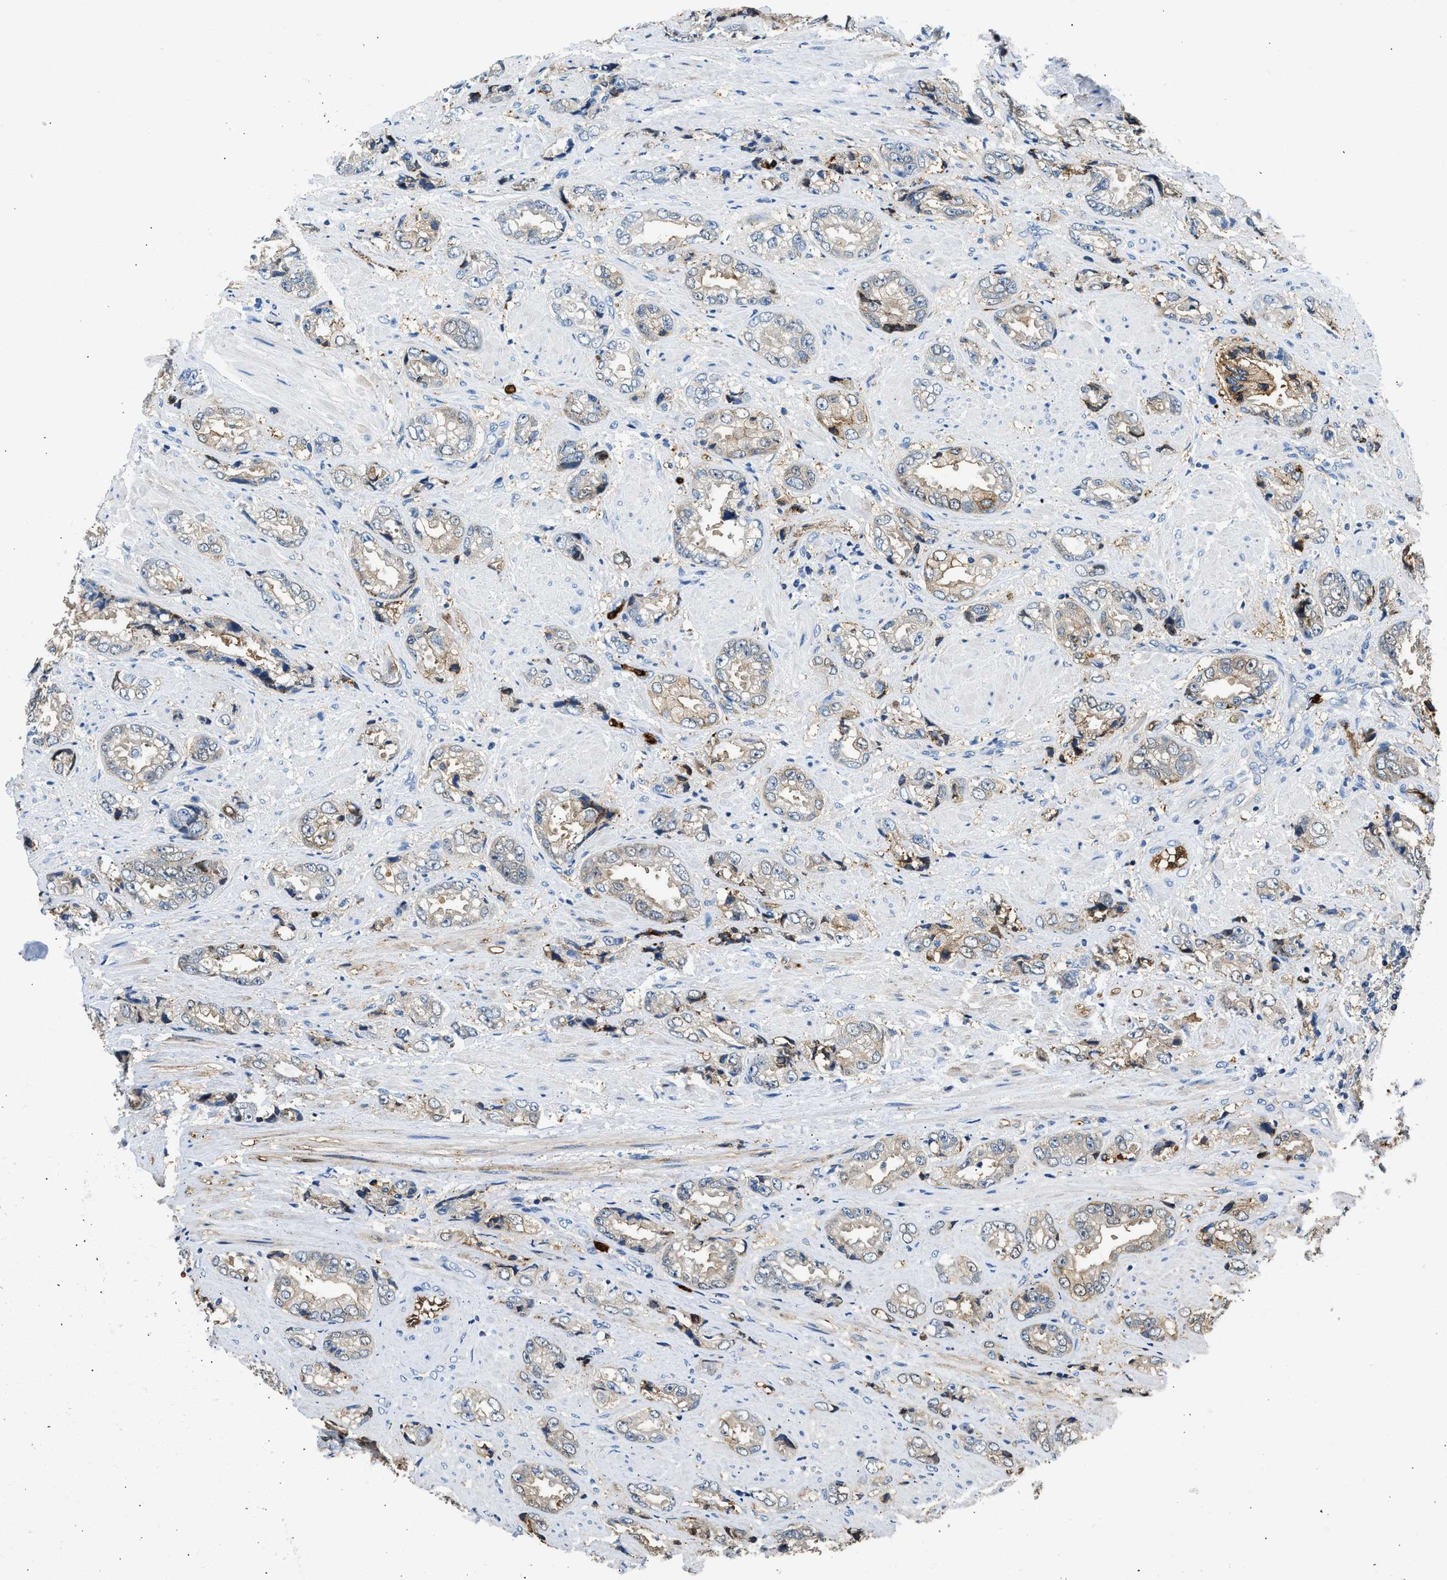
{"staining": {"intensity": "weak", "quantity": "25%-75%", "location": "cytoplasmic/membranous"}, "tissue": "prostate cancer", "cell_type": "Tumor cells", "image_type": "cancer", "snomed": [{"axis": "morphology", "description": "Adenocarcinoma, High grade"}, {"axis": "topography", "description": "Prostate"}], "caption": "DAB immunohistochemical staining of prostate cancer (adenocarcinoma (high-grade)) shows weak cytoplasmic/membranous protein expression in about 25%-75% of tumor cells. Ihc stains the protein in brown and the nuclei are stained blue.", "gene": "ANXA3", "patient": {"sex": "male", "age": 61}}